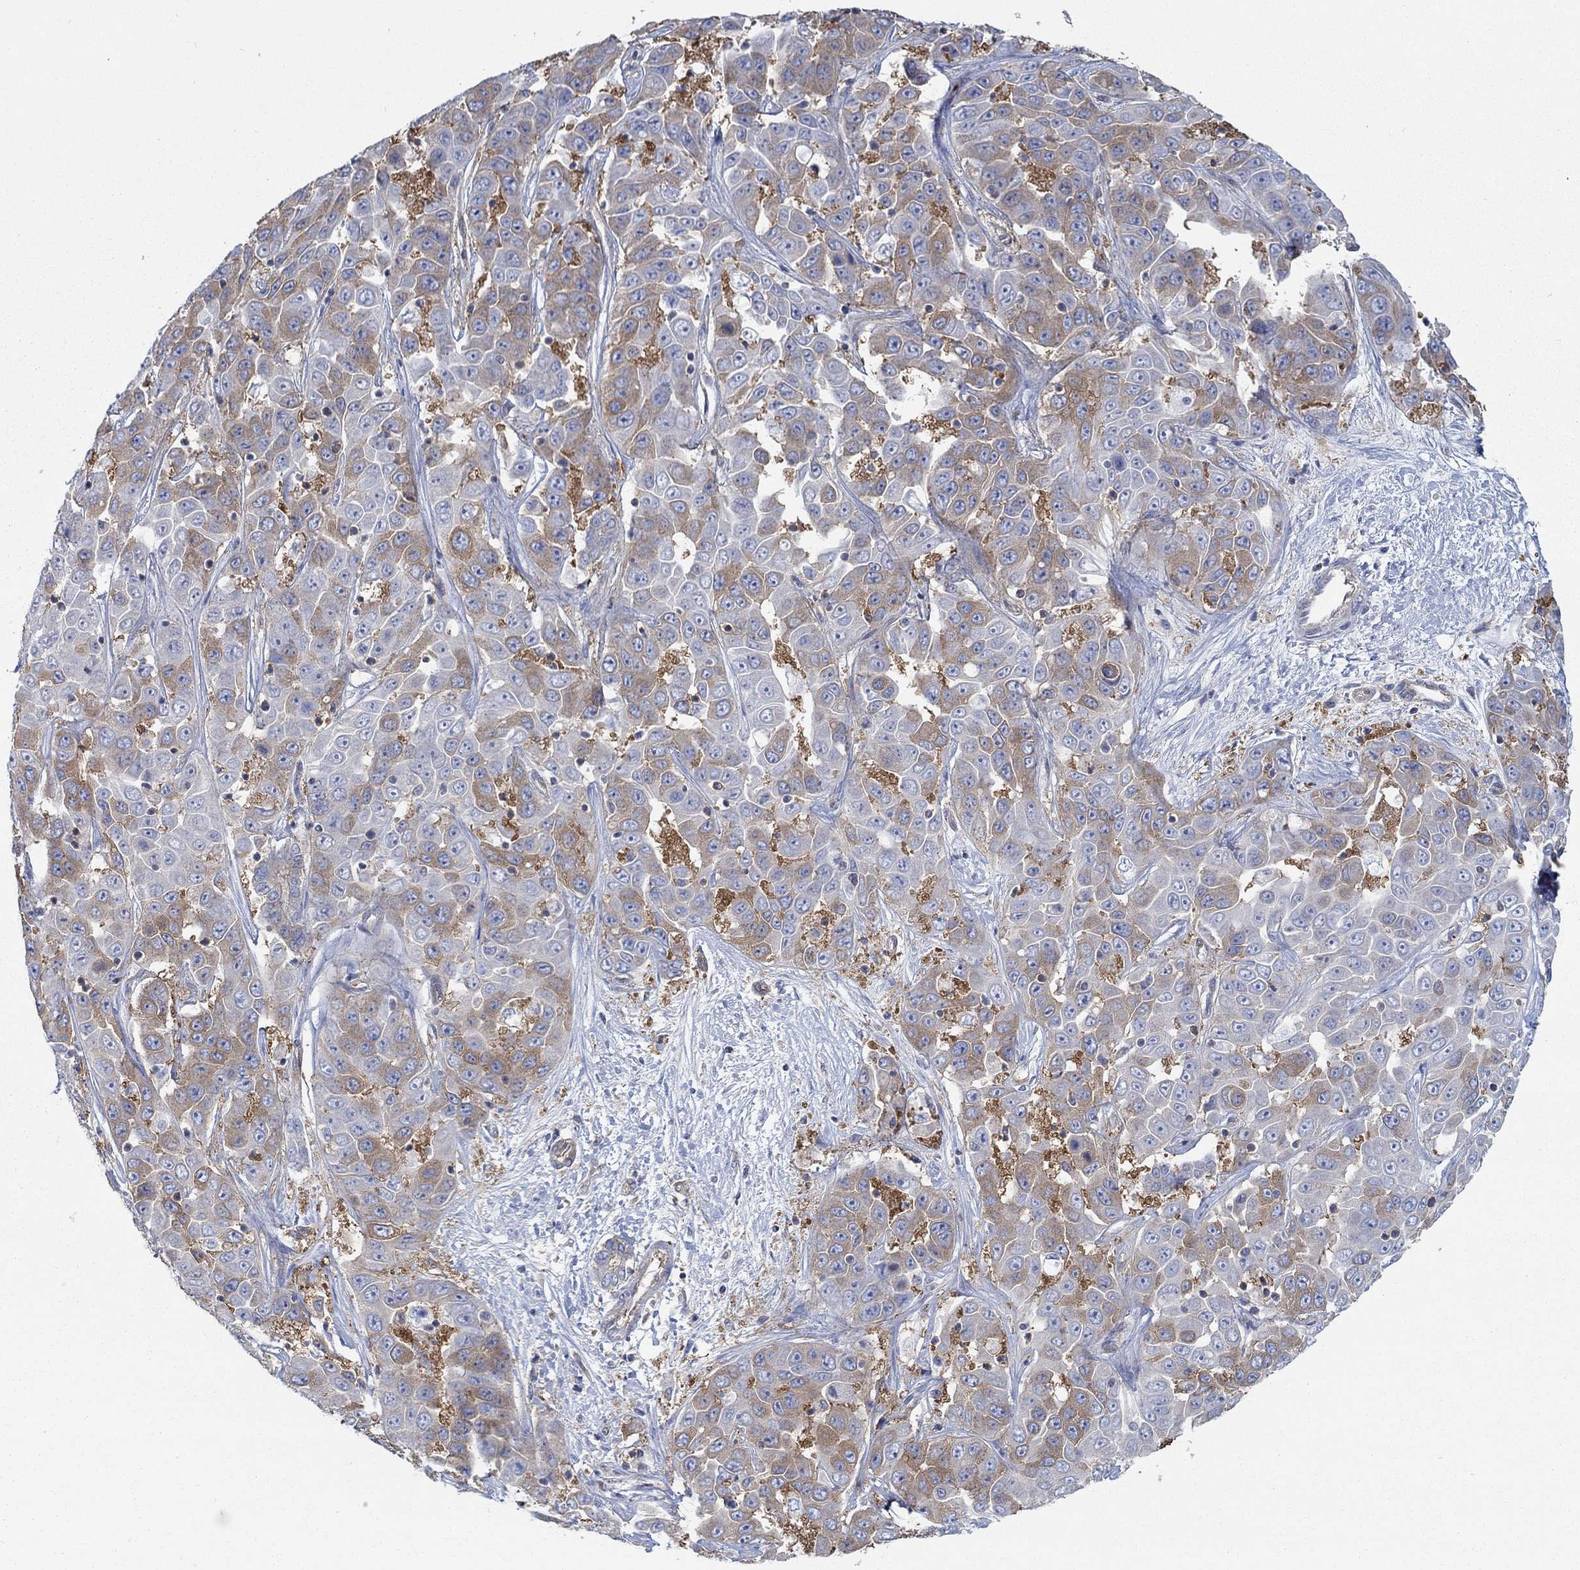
{"staining": {"intensity": "moderate", "quantity": ">75%", "location": "cytoplasmic/membranous"}, "tissue": "liver cancer", "cell_type": "Tumor cells", "image_type": "cancer", "snomed": [{"axis": "morphology", "description": "Cholangiocarcinoma"}, {"axis": "topography", "description": "Liver"}], "caption": "Liver cholangiocarcinoma stained with a protein marker demonstrates moderate staining in tumor cells.", "gene": "SPAG9", "patient": {"sex": "female", "age": 52}}